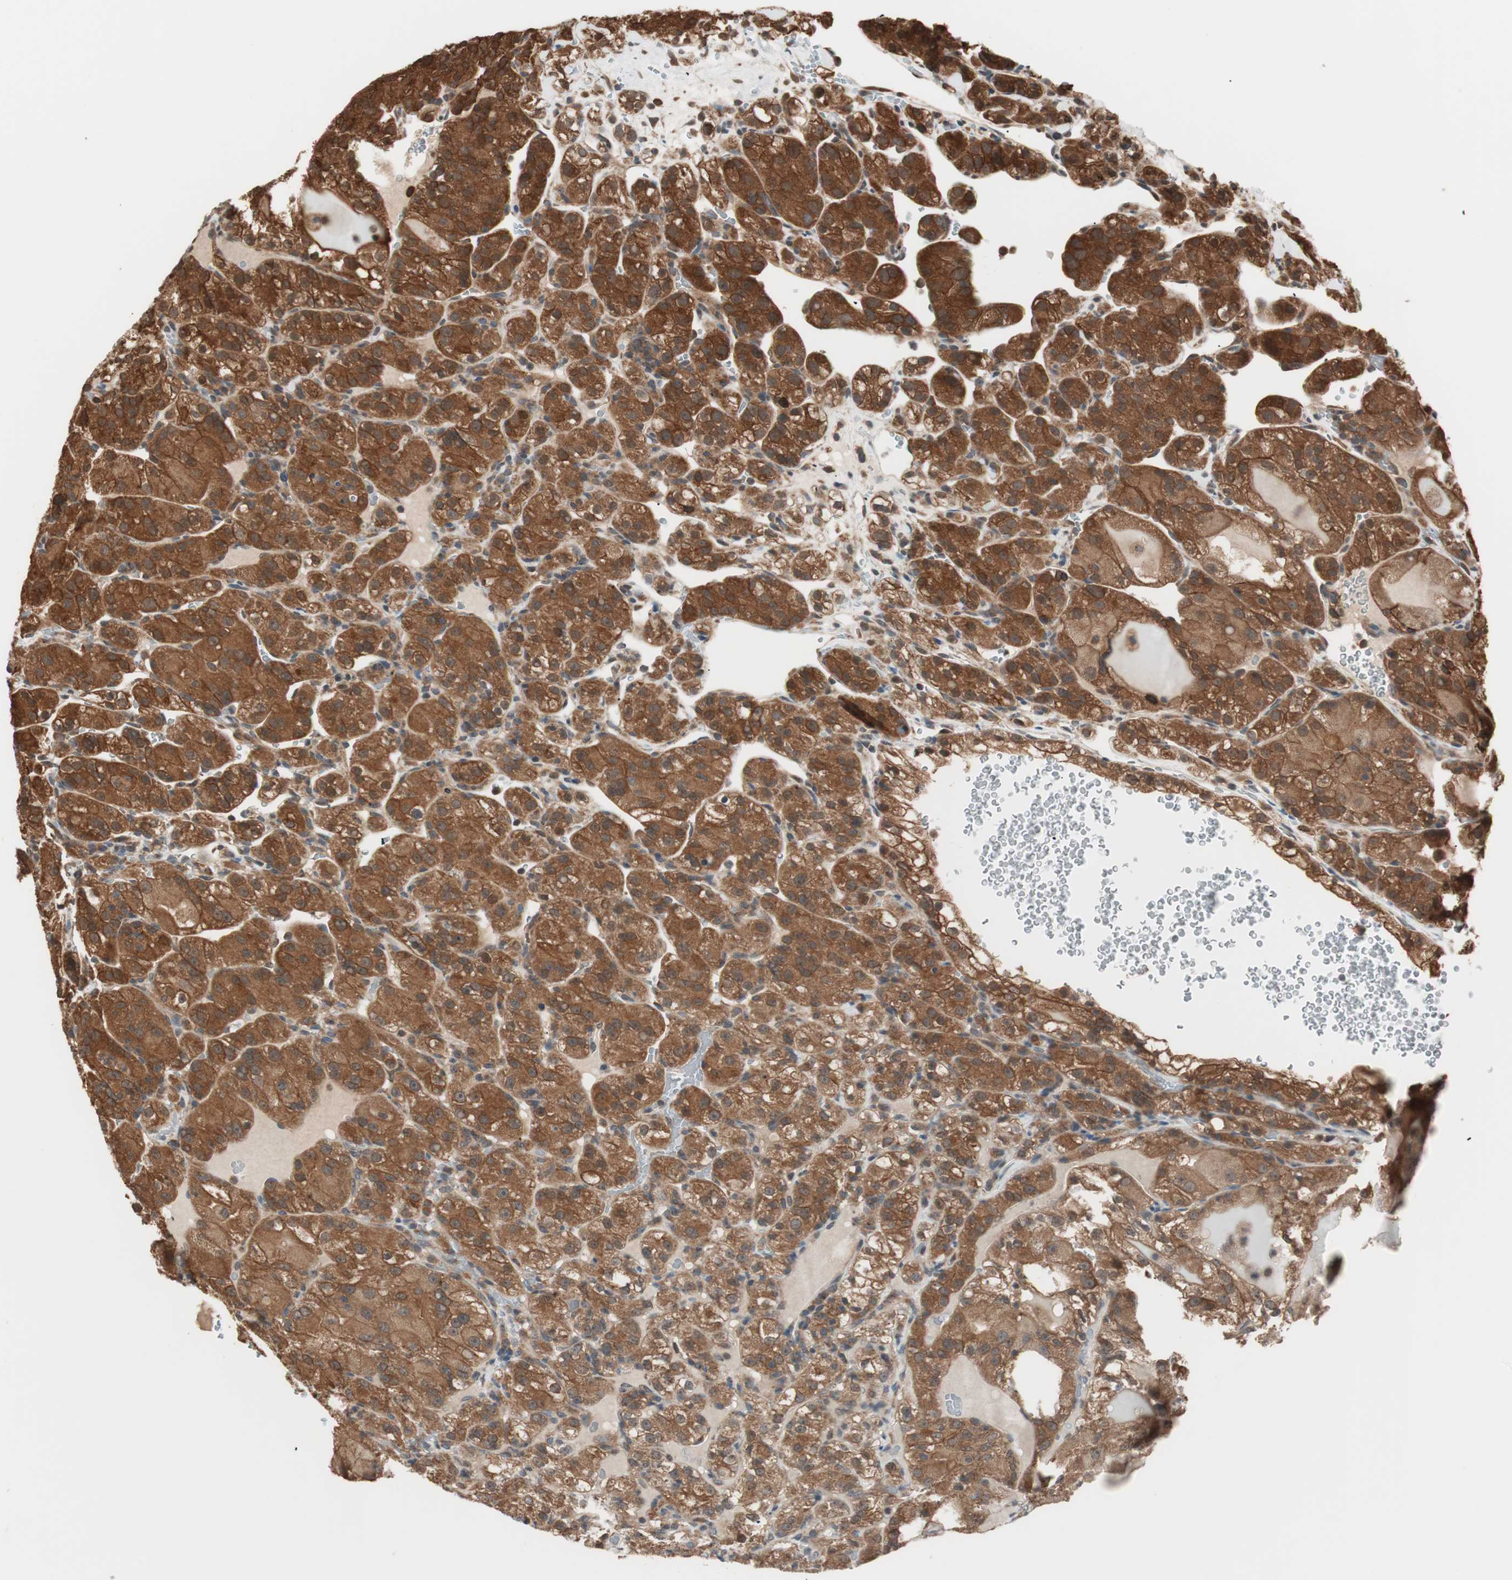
{"staining": {"intensity": "strong", "quantity": ">75%", "location": "cytoplasmic/membranous"}, "tissue": "renal cancer", "cell_type": "Tumor cells", "image_type": "cancer", "snomed": [{"axis": "morphology", "description": "Normal tissue, NOS"}, {"axis": "morphology", "description": "Adenocarcinoma, NOS"}, {"axis": "topography", "description": "Kidney"}], "caption": "A brown stain shows strong cytoplasmic/membranous staining of a protein in renal cancer tumor cells.", "gene": "FBXO5", "patient": {"sex": "male", "age": 61}}